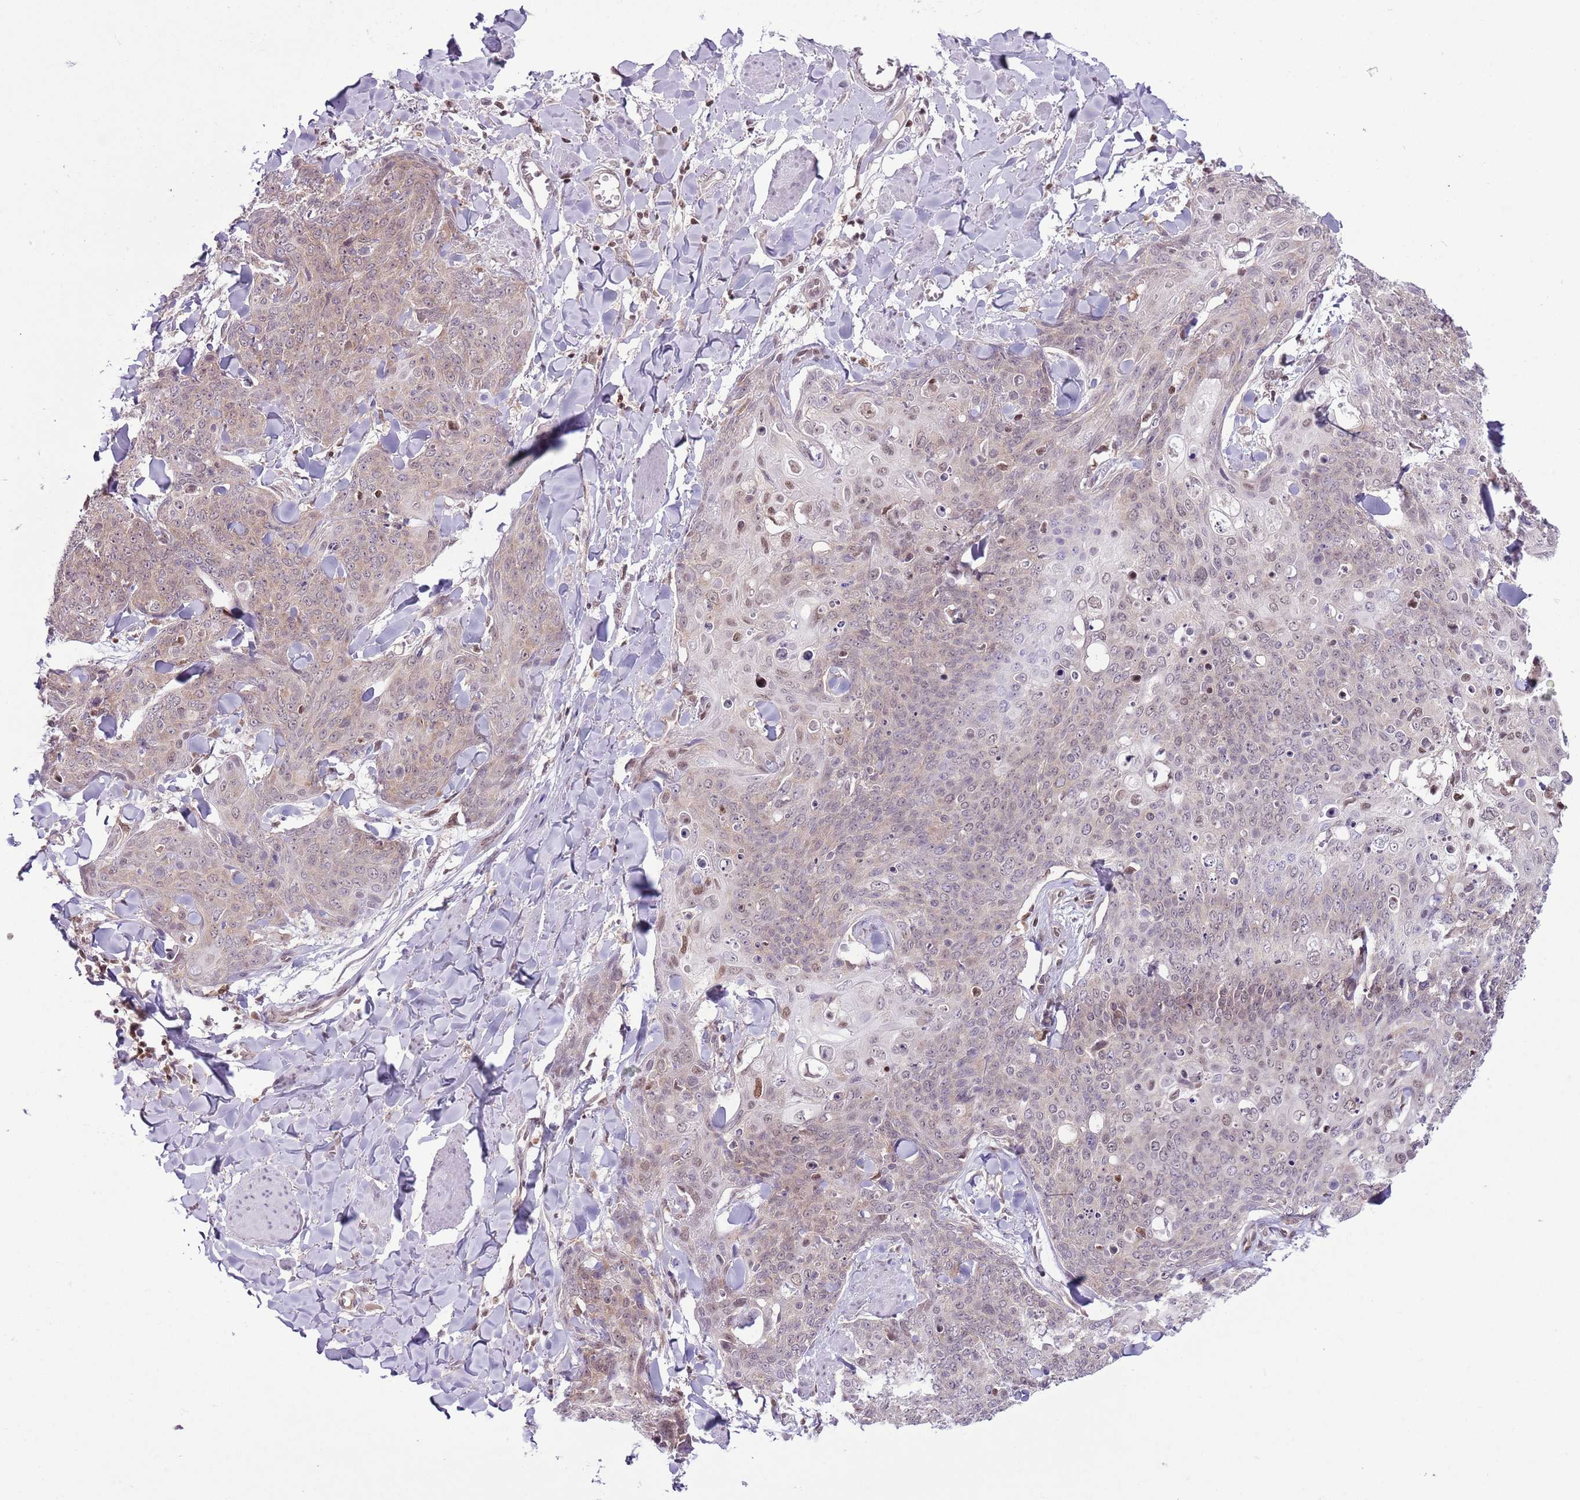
{"staining": {"intensity": "moderate", "quantity": "<25%", "location": "nuclear"}, "tissue": "skin cancer", "cell_type": "Tumor cells", "image_type": "cancer", "snomed": [{"axis": "morphology", "description": "Squamous cell carcinoma, NOS"}, {"axis": "topography", "description": "Skin"}, {"axis": "topography", "description": "Vulva"}], "caption": "This is an image of immunohistochemistry (IHC) staining of skin cancer (squamous cell carcinoma), which shows moderate positivity in the nuclear of tumor cells.", "gene": "SELENOH", "patient": {"sex": "female", "age": 85}}